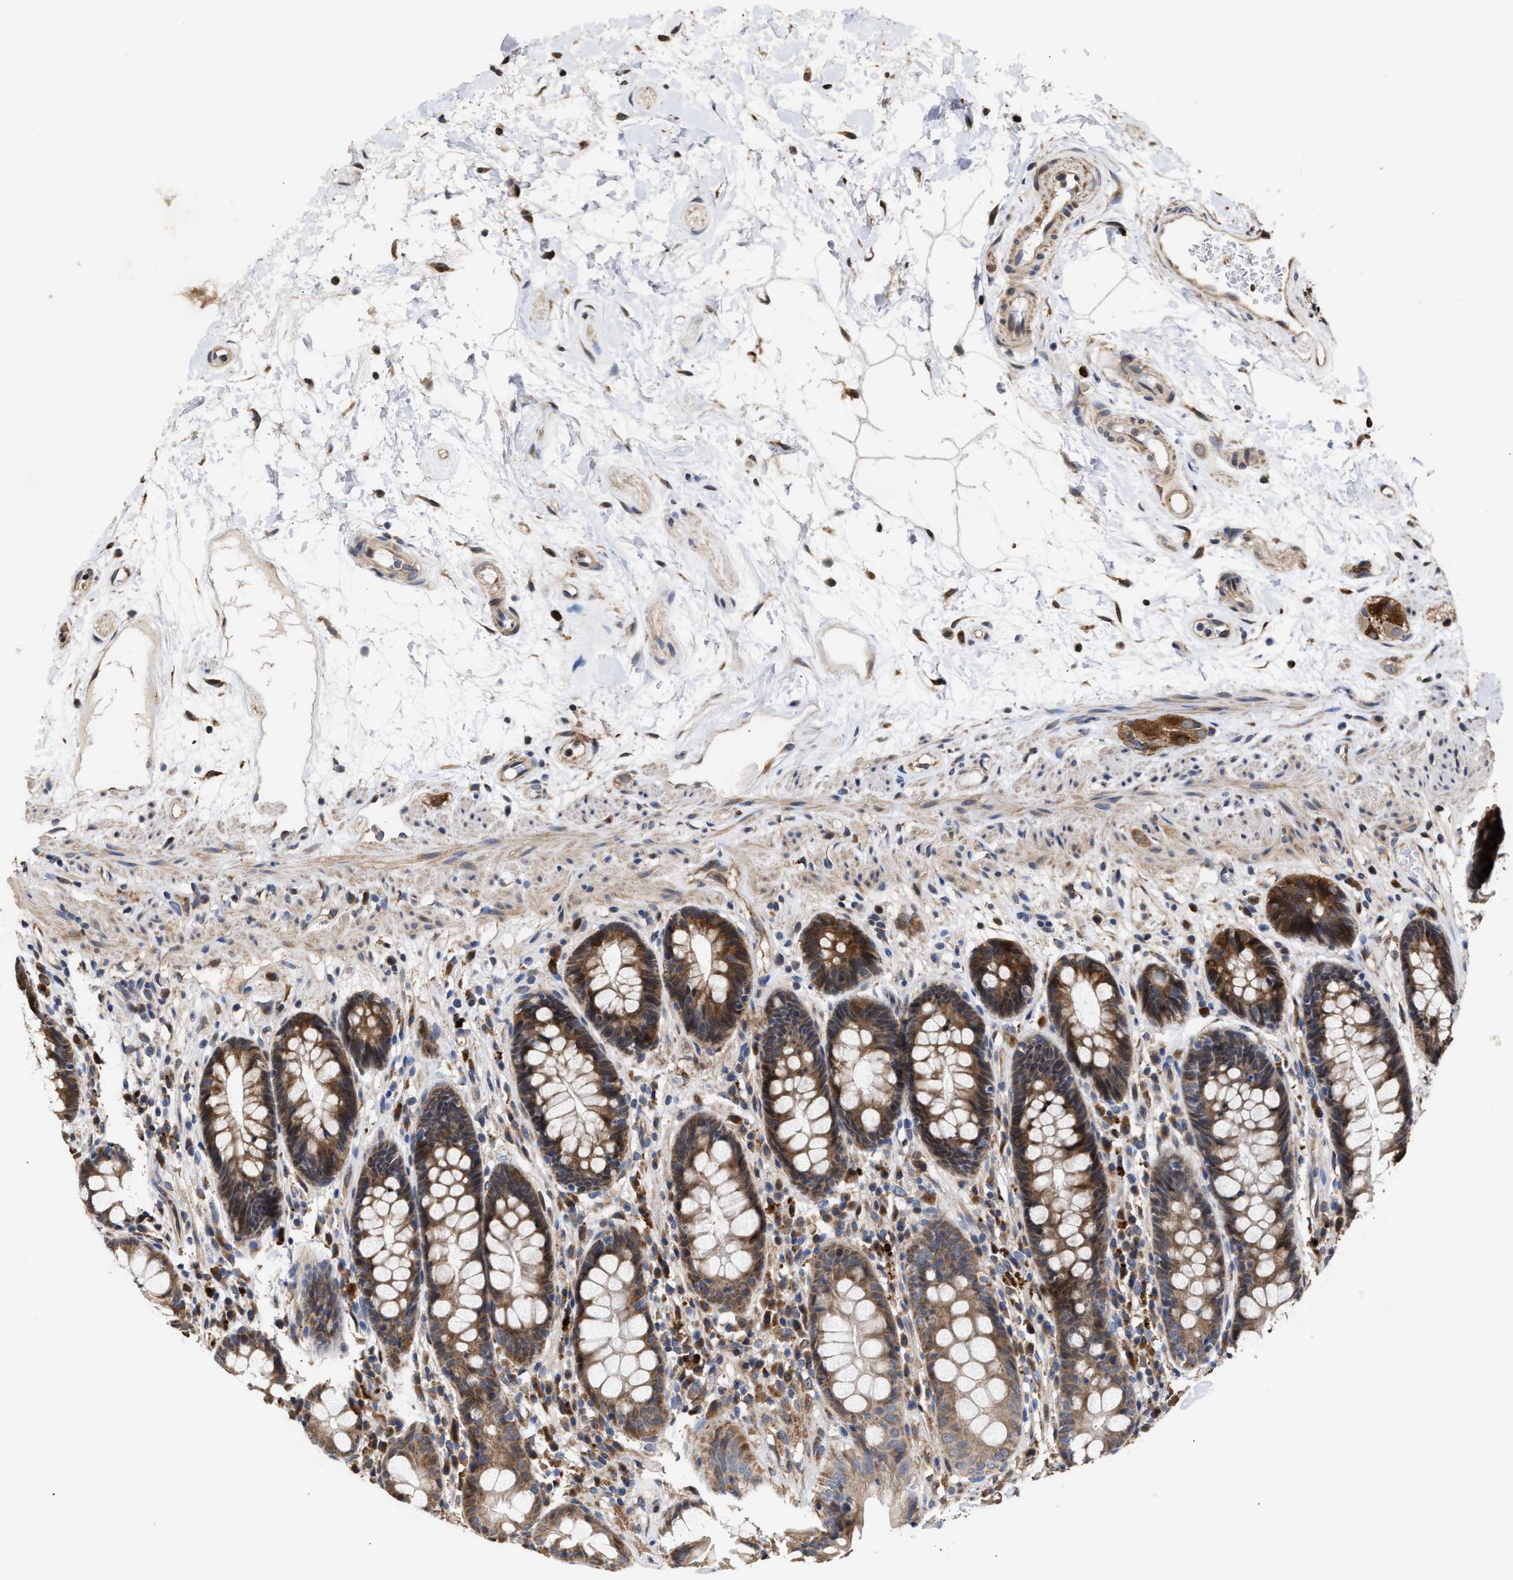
{"staining": {"intensity": "moderate", "quantity": ">75%", "location": "cytoplasmic/membranous"}, "tissue": "rectum", "cell_type": "Glandular cells", "image_type": "normal", "snomed": [{"axis": "morphology", "description": "Normal tissue, NOS"}, {"axis": "topography", "description": "Rectum"}], "caption": "This is a photomicrograph of immunohistochemistry (IHC) staining of unremarkable rectum, which shows moderate positivity in the cytoplasmic/membranous of glandular cells.", "gene": "GOSR1", "patient": {"sex": "male", "age": 64}}